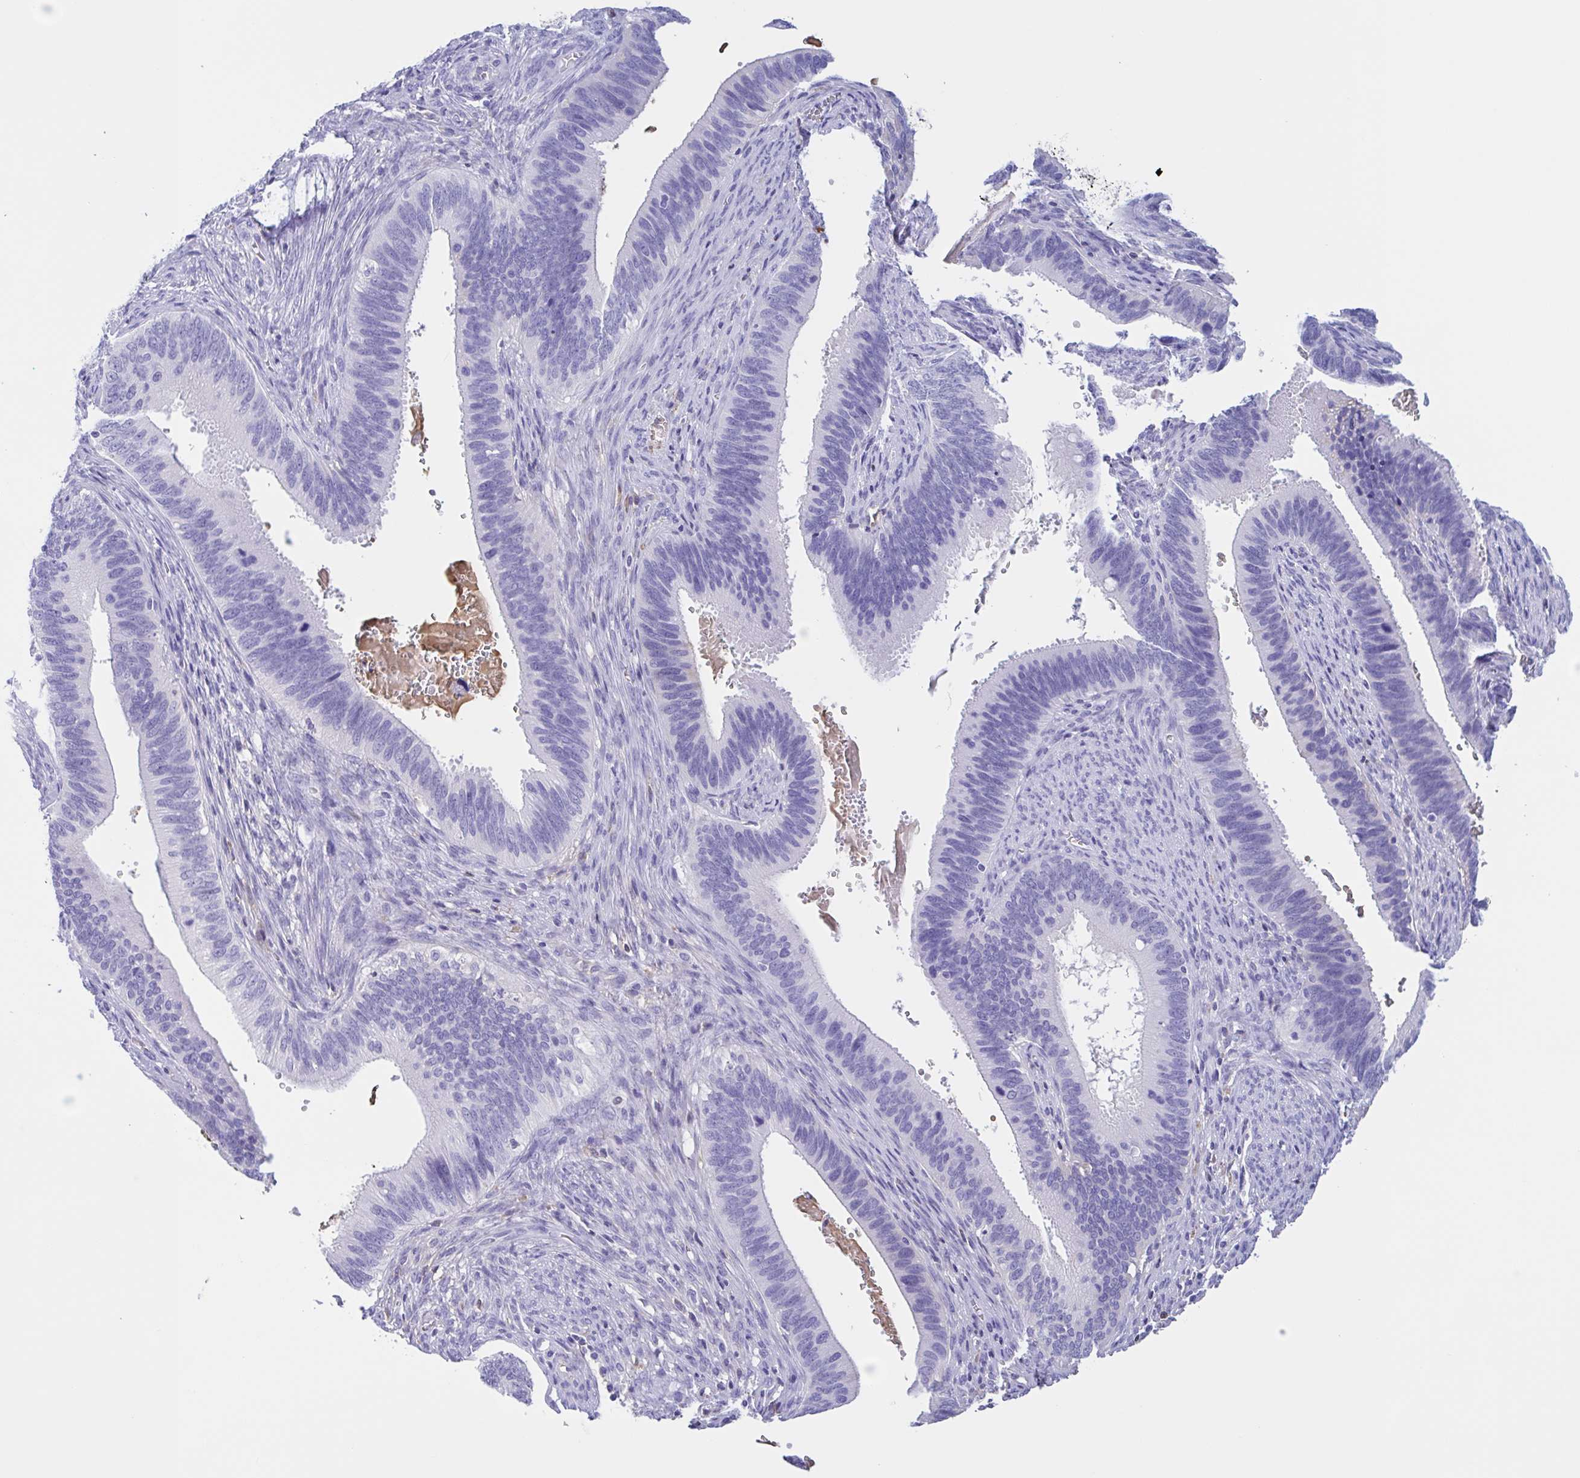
{"staining": {"intensity": "negative", "quantity": "none", "location": "none"}, "tissue": "cervical cancer", "cell_type": "Tumor cells", "image_type": "cancer", "snomed": [{"axis": "morphology", "description": "Adenocarcinoma, NOS"}, {"axis": "topography", "description": "Cervix"}], "caption": "An immunohistochemistry histopathology image of adenocarcinoma (cervical) is shown. There is no staining in tumor cells of adenocarcinoma (cervical).", "gene": "LARGE2", "patient": {"sex": "female", "age": 42}}